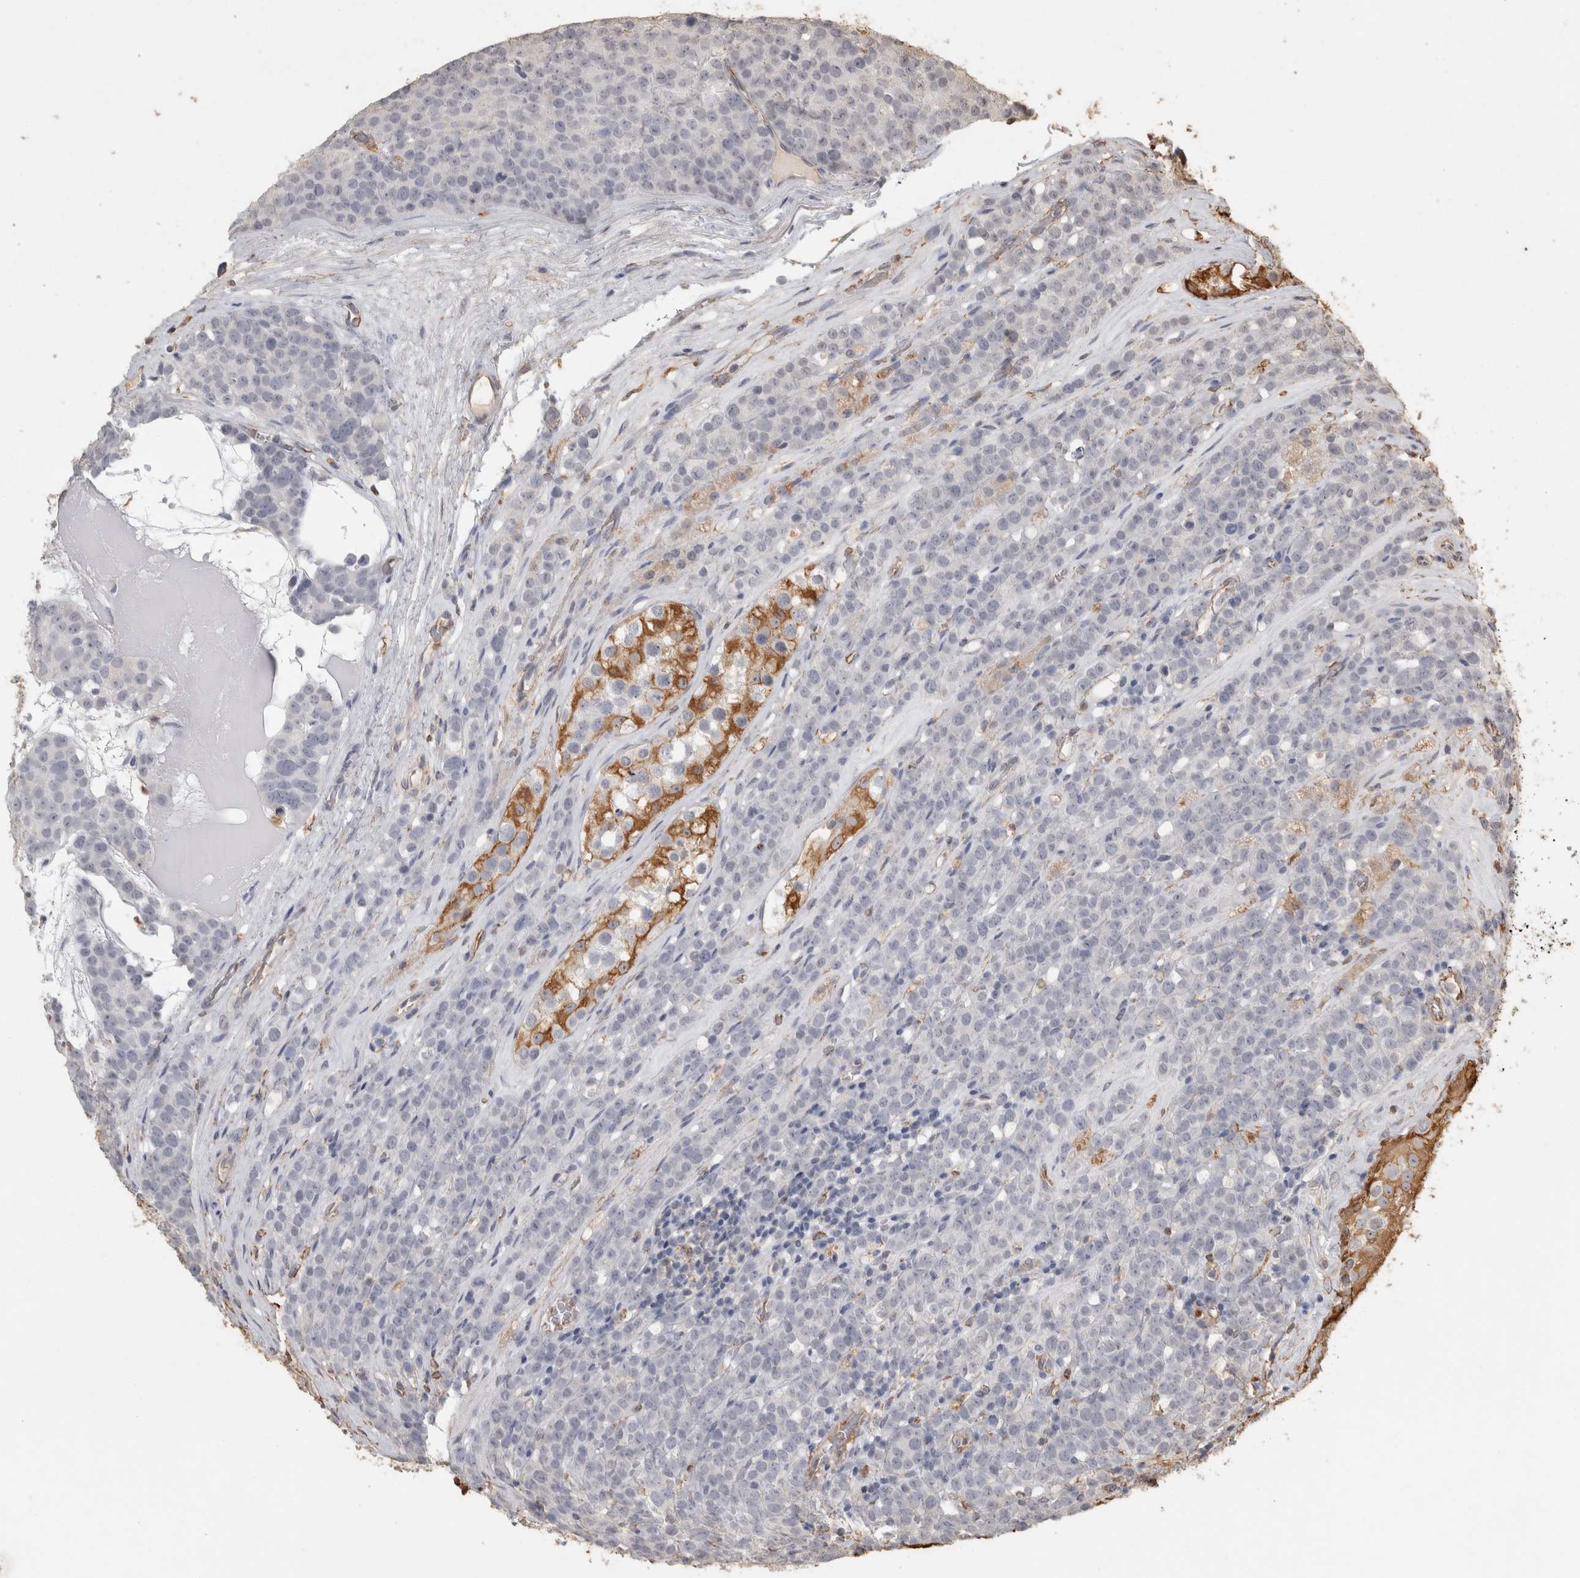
{"staining": {"intensity": "negative", "quantity": "none", "location": "none"}, "tissue": "testis cancer", "cell_type": "Tumor cells", "image_type": "cancer", "snomed": [{"axis": "morphology", "description": "Seminoma, NOS"}, {"axis": "topography", "description": "Testis"}], "caption": "This is a image of IHC staining of testis cancer, which shows no staining in tumor cells.", "gene": "REPS2", "patient": {"sex": "male", "age": 71}}